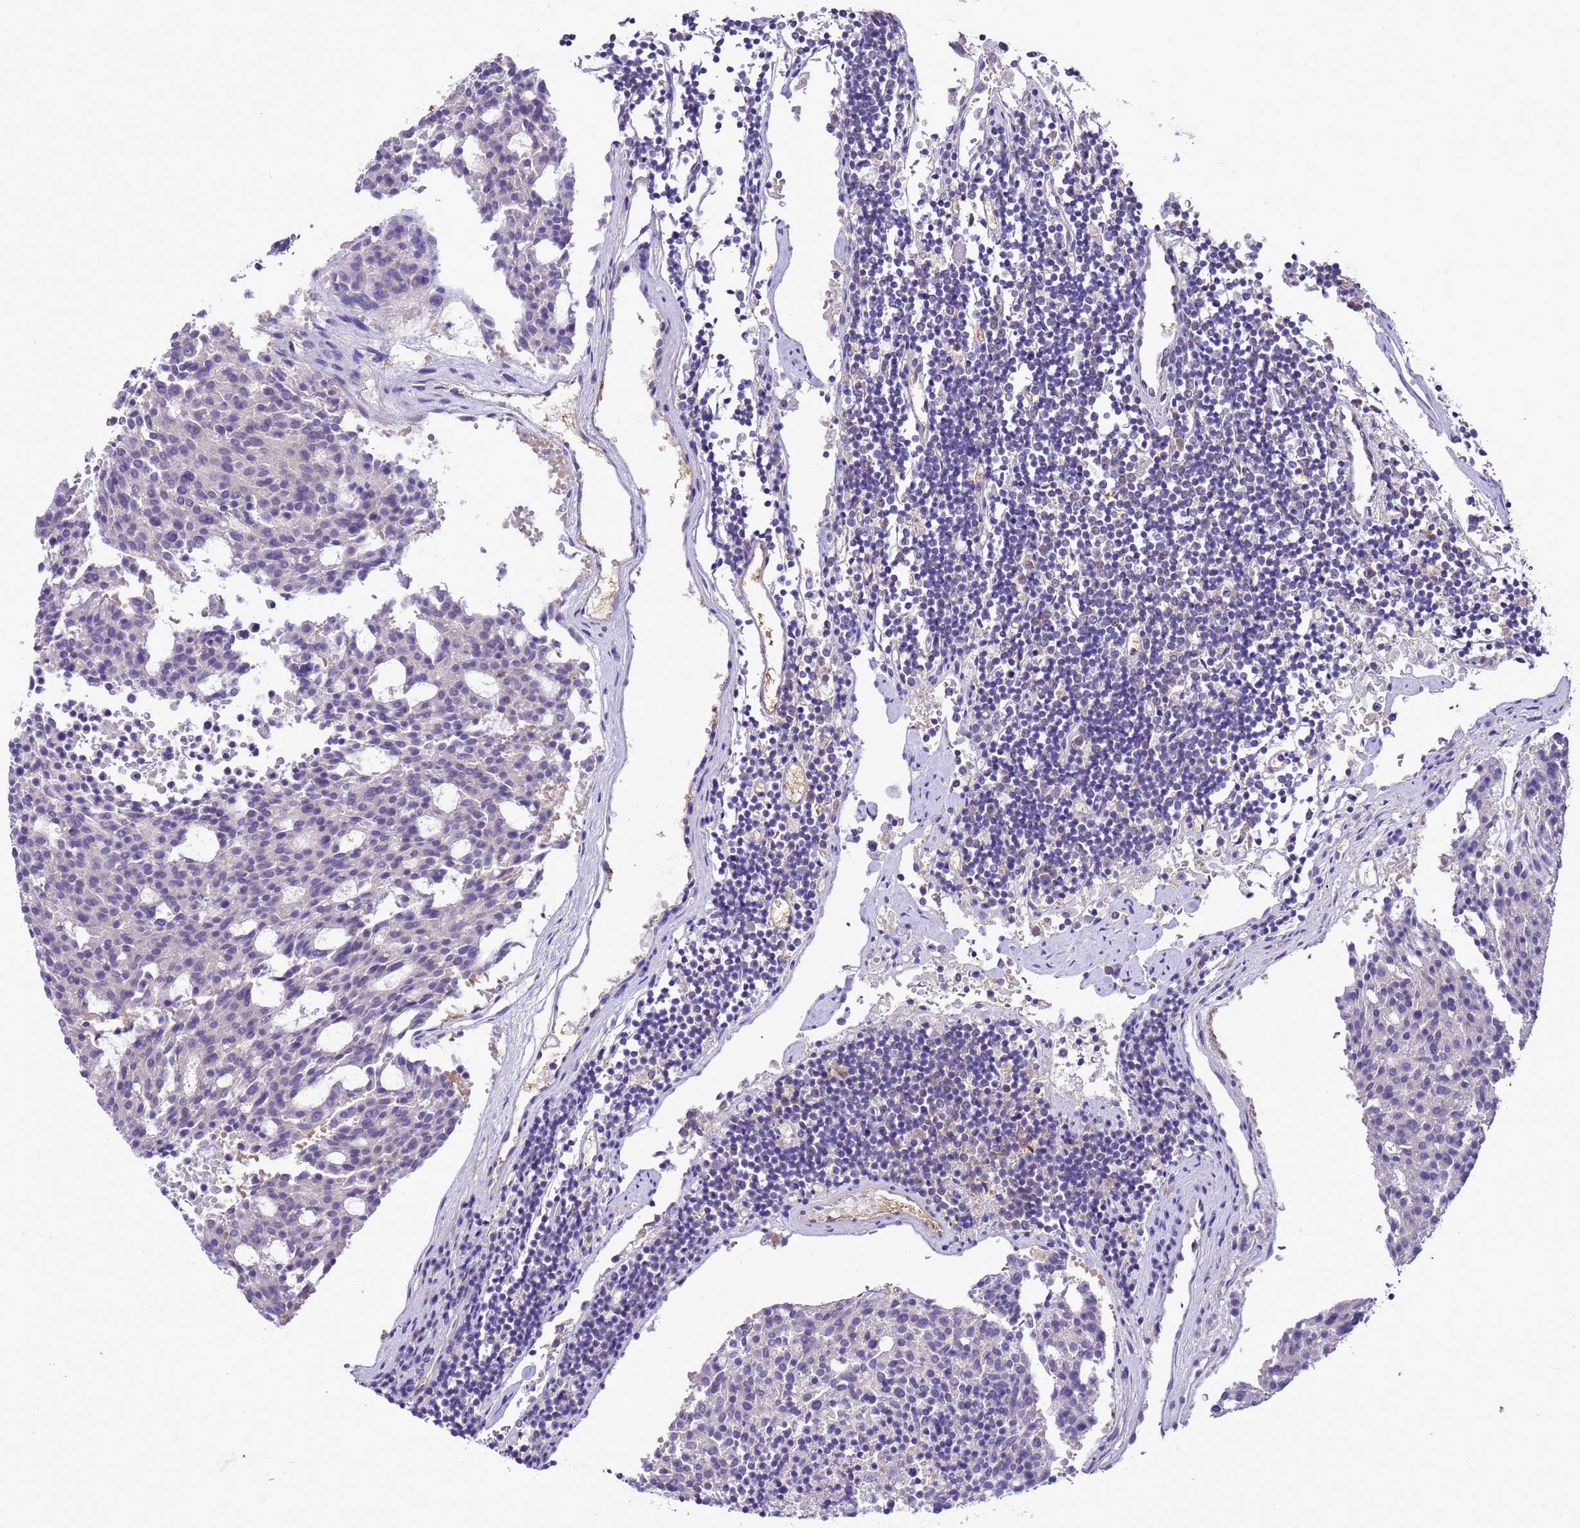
{"staining": {"intensity": "negative", "quantity": "none", "location": "none"}, "tissue": "carcinoid", "cell_type": "Tumor cells", "image_type": "cancer", "snomed": [{"axis": "morphology", "description": "Carcinoid, malignant, NOS"}, {"axis": "topography", "description": "Pancreas"}], "caption": "Immunohistochemistry (IHC) micrograph of neoplastic tissue: human carcinoid (malignant) stained with DAB (3,3'-diaminobenzidine) exhibits no significant protein staining in tumor cells. (Stains: DAB immunohistochemistry (IHC) with hematoxylin counter stain, Microscopy: brightfield microscopy at high magnification).", "gene": "DDI2", "patient": {"sex": "female", "age": 54}}